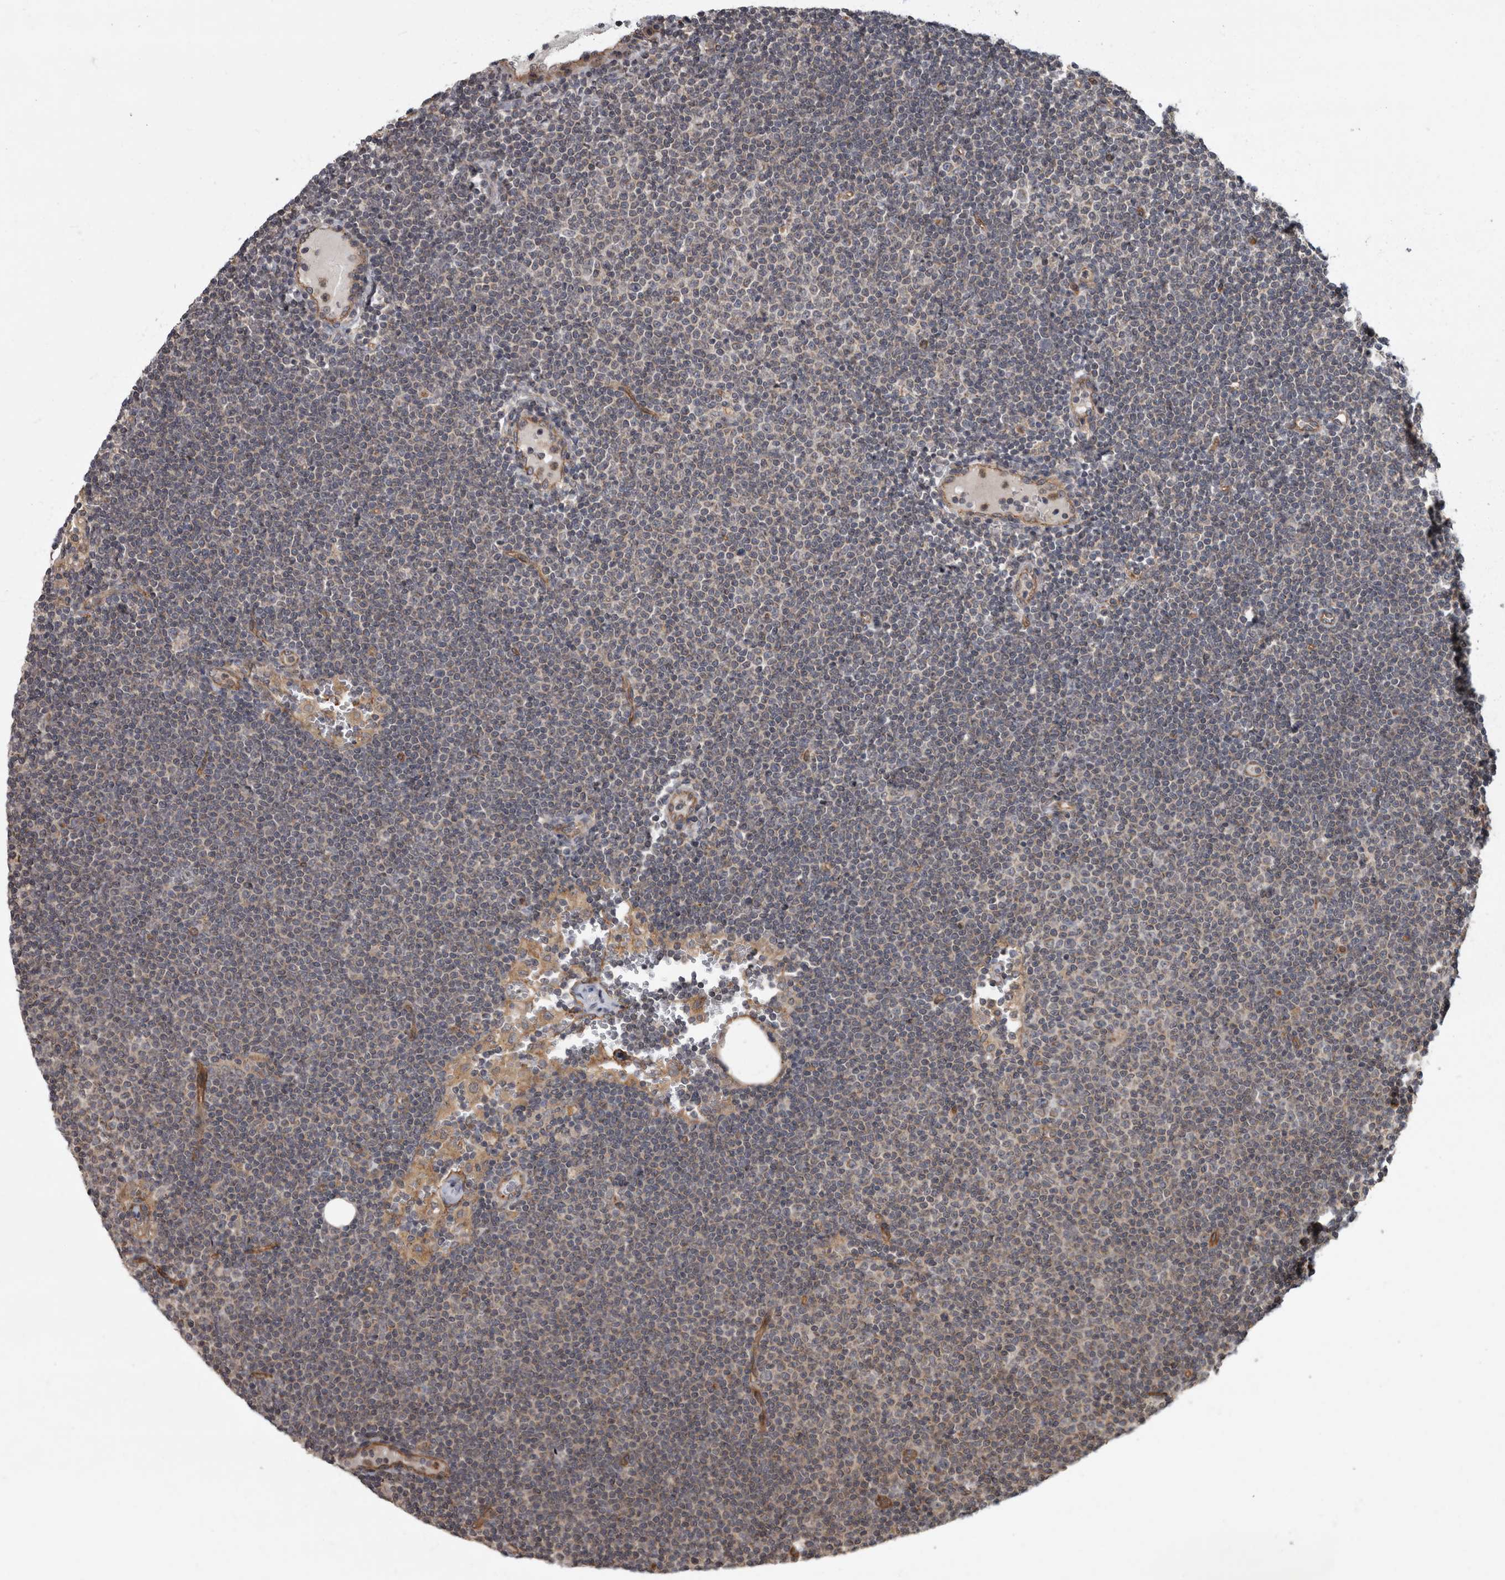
{"staining": {"intensity": "negative", "quantity": "none", "location": "none"}, "tissue": "lymphoma", "cell_type": "Tumor cells", "image_type": "cancer", "snomed": [{"axis": "morphology", "description": "Malignant lymphoma, non-Hodgkin's type, Low grade"}, {"axis": "topography", "description": "Lymph node"}], "caption": "High power microscopy micrograph of an immunohistochemistry photomicrograph of malignant lymphoma, non-Hodgkin's type (low-grade), revealing no significant expression in tumor cells.", "gene": "VEGFD", "patient": {"sex": "female", "age": 53}}